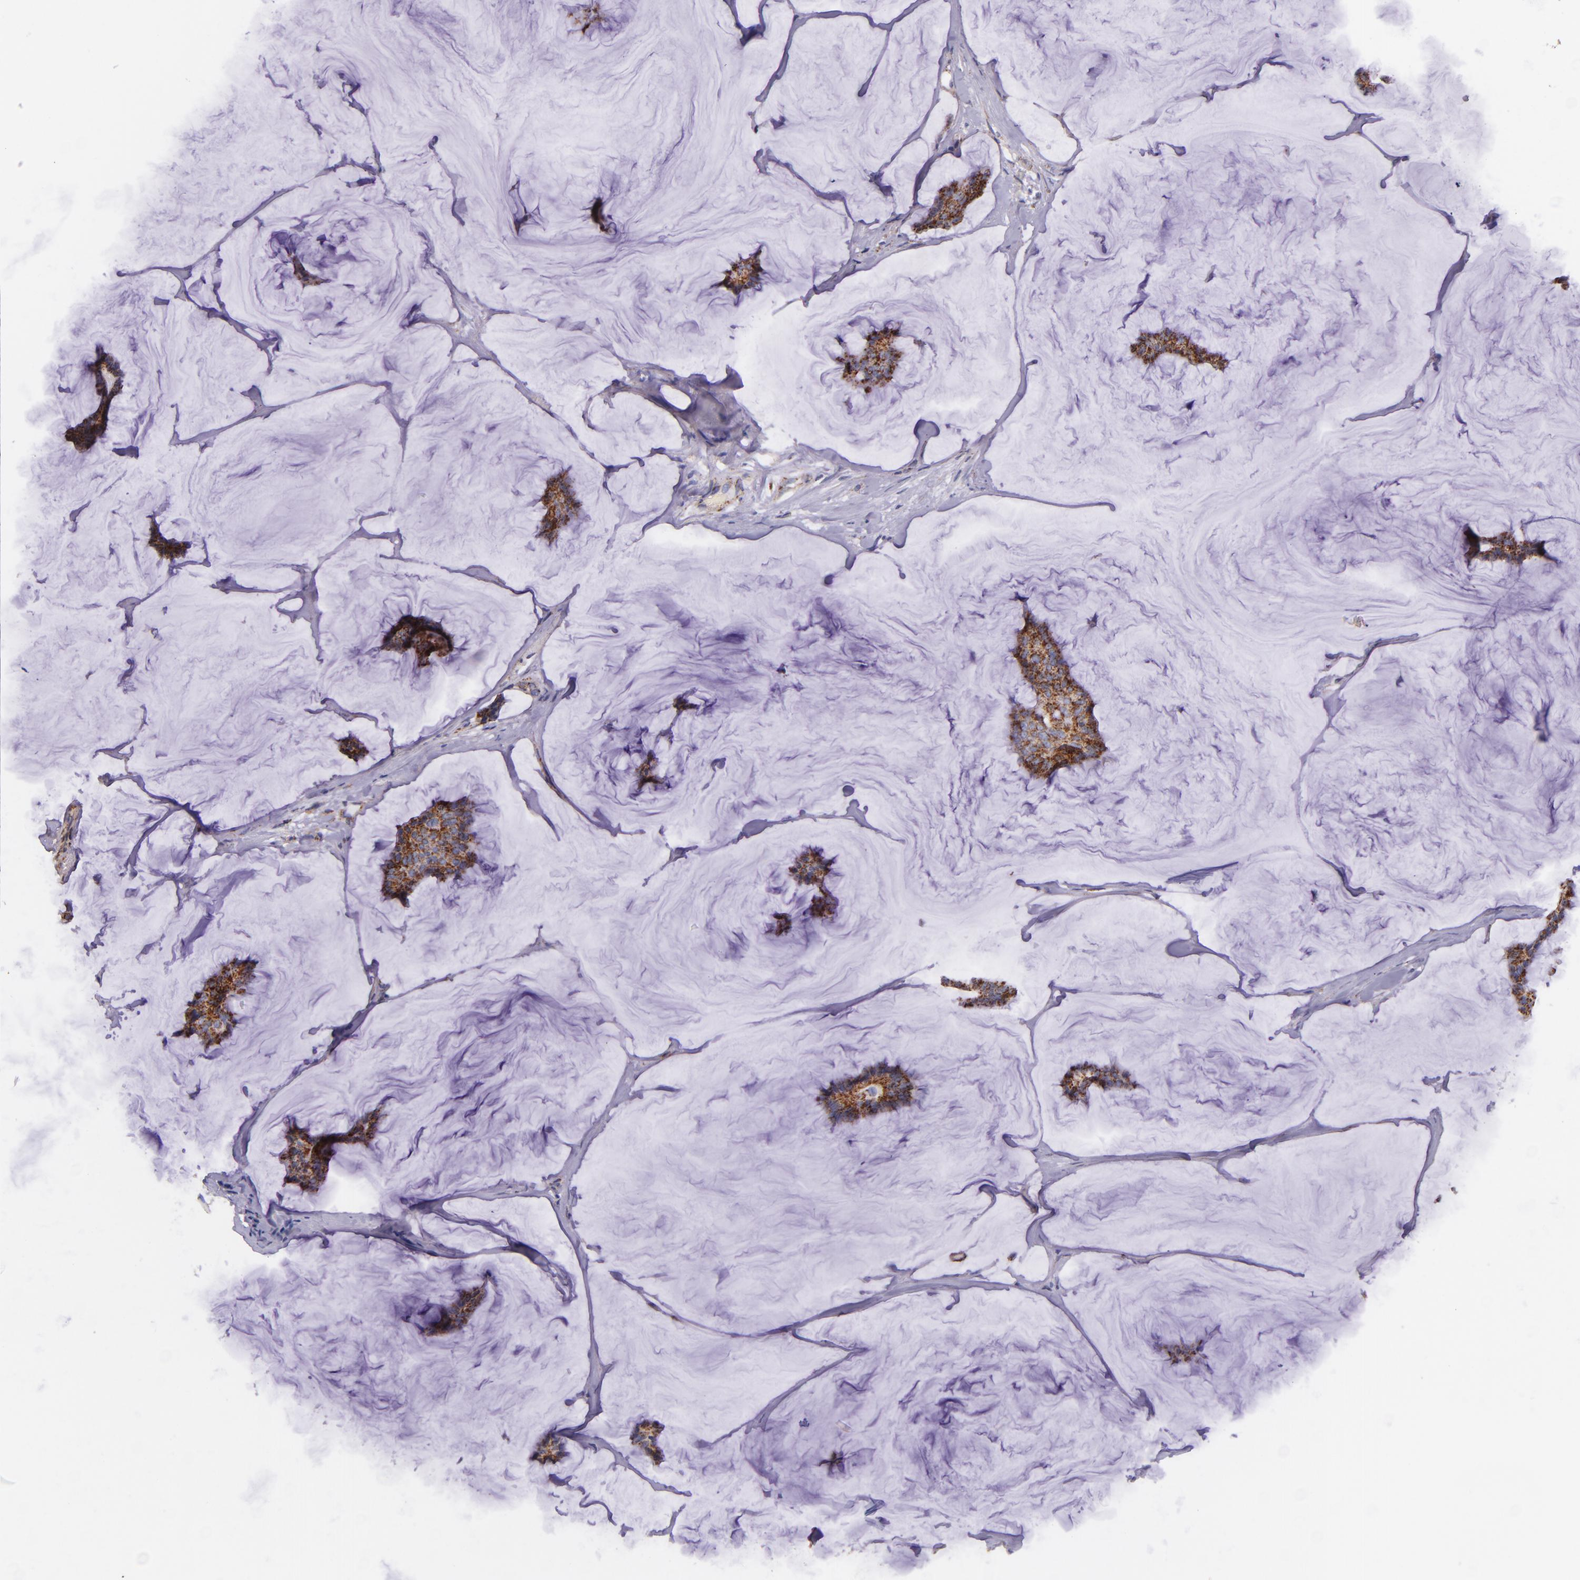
{"staining": {"intensity": "moderate", "quantity": ">75%", "location": "cytoplasmic/membranous"}, "tissue": "breast cancer", "cell_type": "Tumor cells", "image_type": "cancer", "snomed": [{"axis": "morphology", "description": "Duct carcinoma"}, {"axis": "topography", "description": "Breast"}], "caption": "Breast cancer stained for a protein (brown) shows moderate cytoplasmic/membranous positive positivity in approximately >75% of tumor cells.", "gene": "IDH3G", "patient": {"sex": "female", "age": 93}}